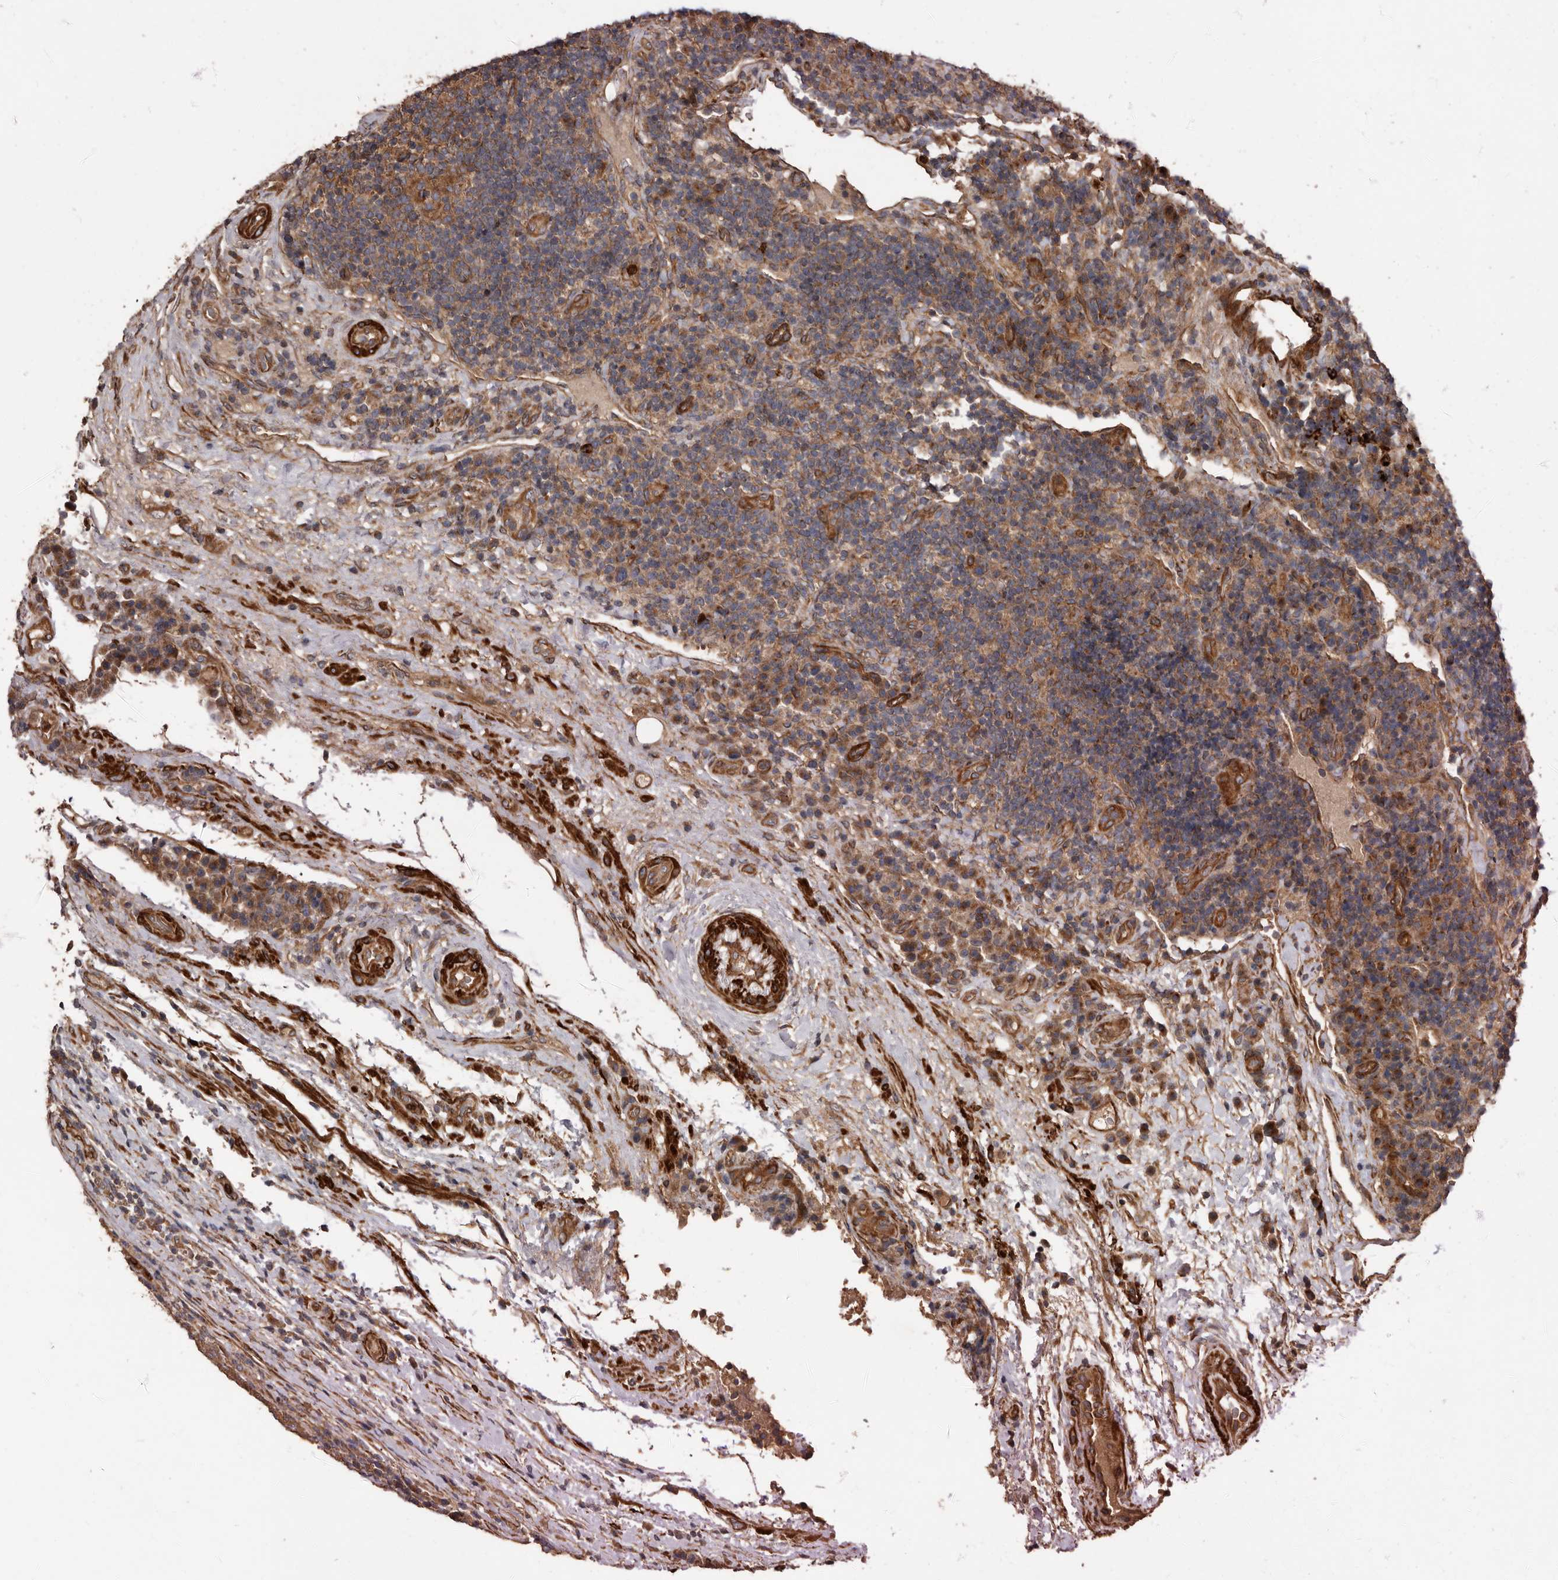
{"staining": {"intensity": "moderate", "quantity": ">75%", "location": "cytoplasmic/membranous"}, "tissue": "head and neck cancer", "cell_type": "Tumor cells", "image_type": "cancer", "snomed": [{"axis": "morphology", "description": "Squamous cell carcinoma, NOS"}, {"axis": "morphology", "description": "Squamous cell carcinoma, metastatic, NOS"}, {"axis": "topography", "description": "Lymph node"}, {"axis": "topography", "description": "Head-Neck"}], "caption": "IHC of head and neck cancer displays medium levels of moderate cytoplasmic/membranous expression in about >75% of tumor cells. (Brightfield microscopy of DAB IHC at high magnification).", "gene": "ARHGEF5", "patient": {"sex": "male", "age": 62}}